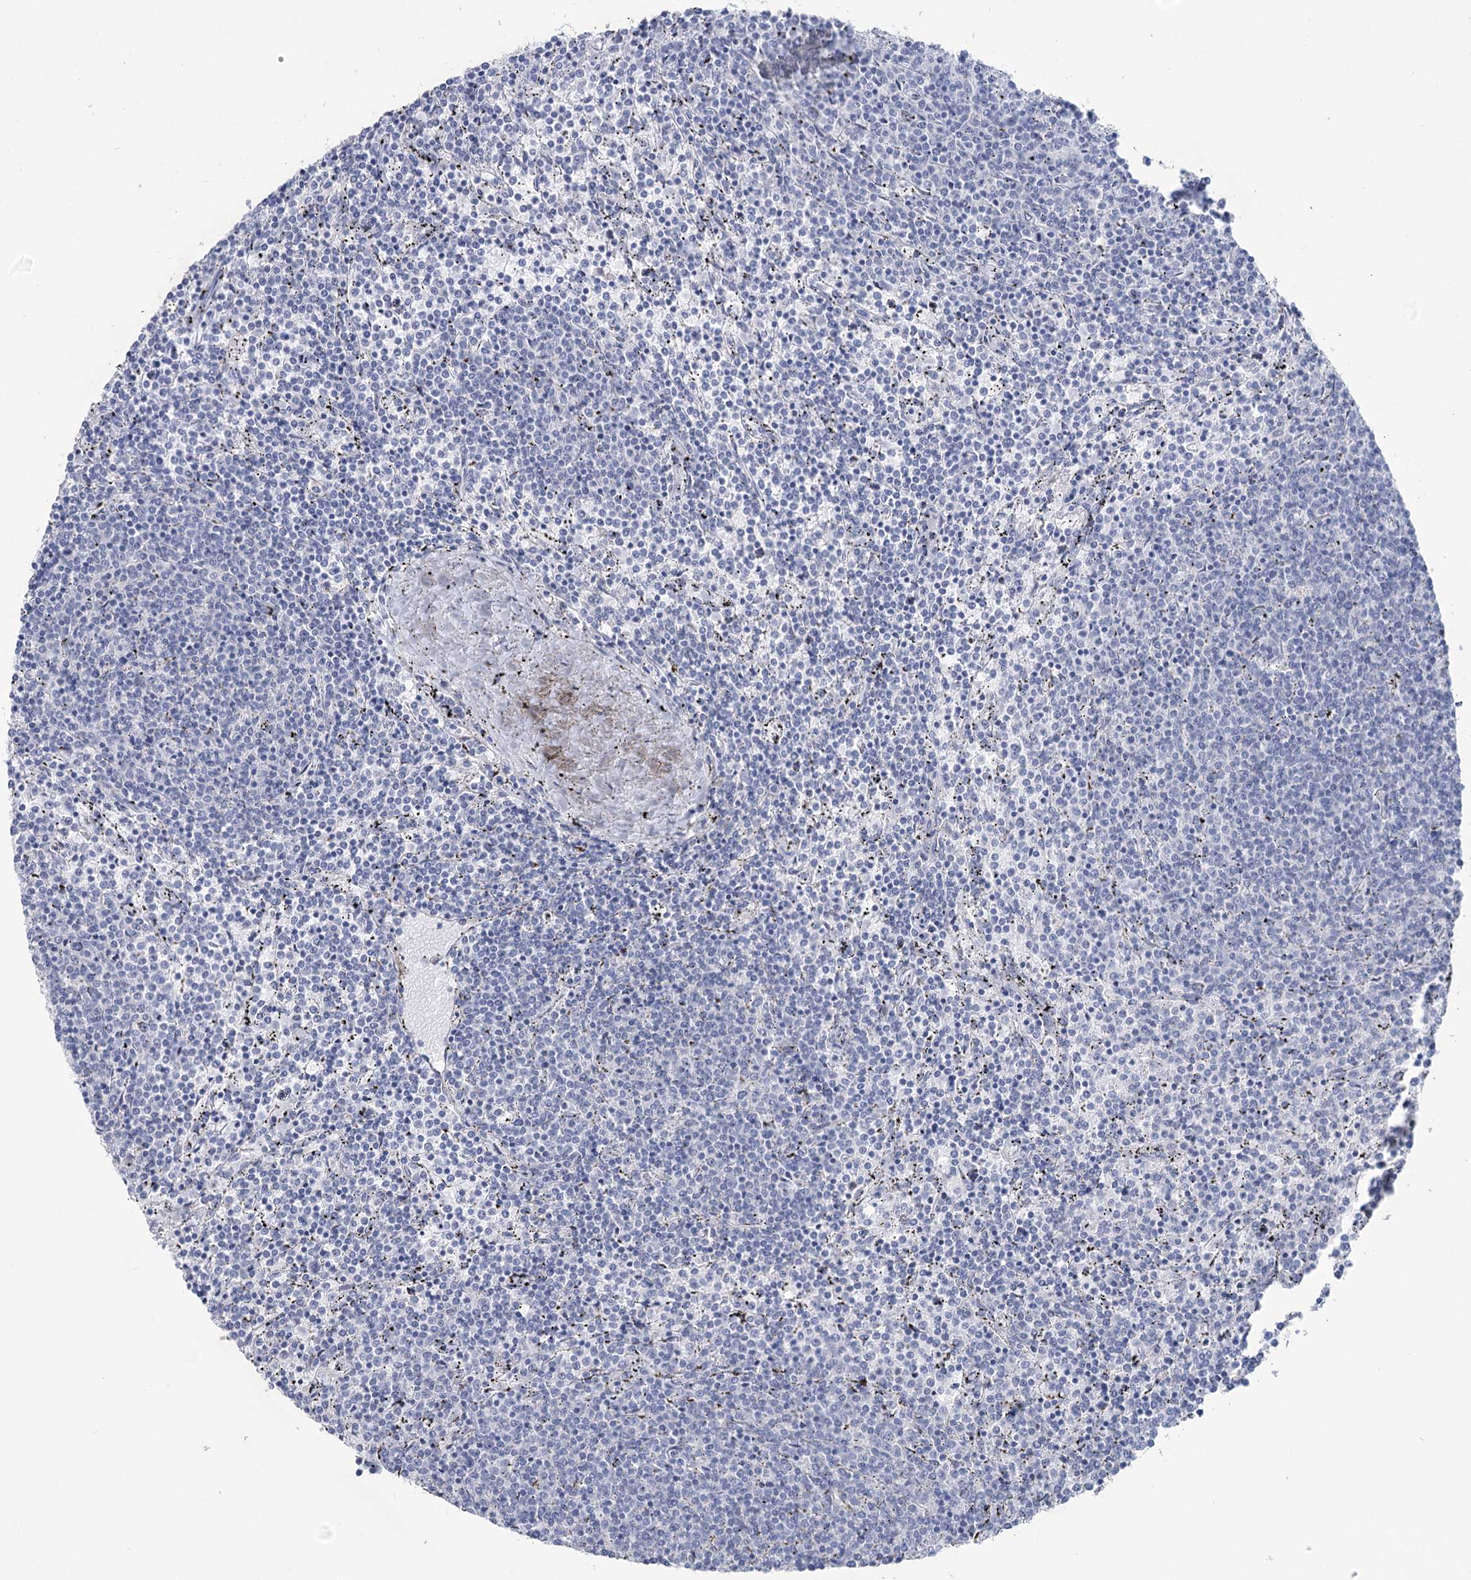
{"staining": {"intensity": "negative", "quantity": "none", "location": "none"}, "tissue": "lymphoma", "cell_type": "Tumor cells", "image_type": "cancer", "snomed": [{"axis": "morphology", "description": "Malignant lymphoma, non-Hodgkin's type, Low grade"}, {"axis": "topography", "description": "Spleen"}], "caption": "Immunohistochemical staining of low-grade malignant lymphoma, non-Hodgkin's type shows no significant expression in tumor cells.", "gene": "CCDC88A", "patient": {"sex": "female", "age": 50}}